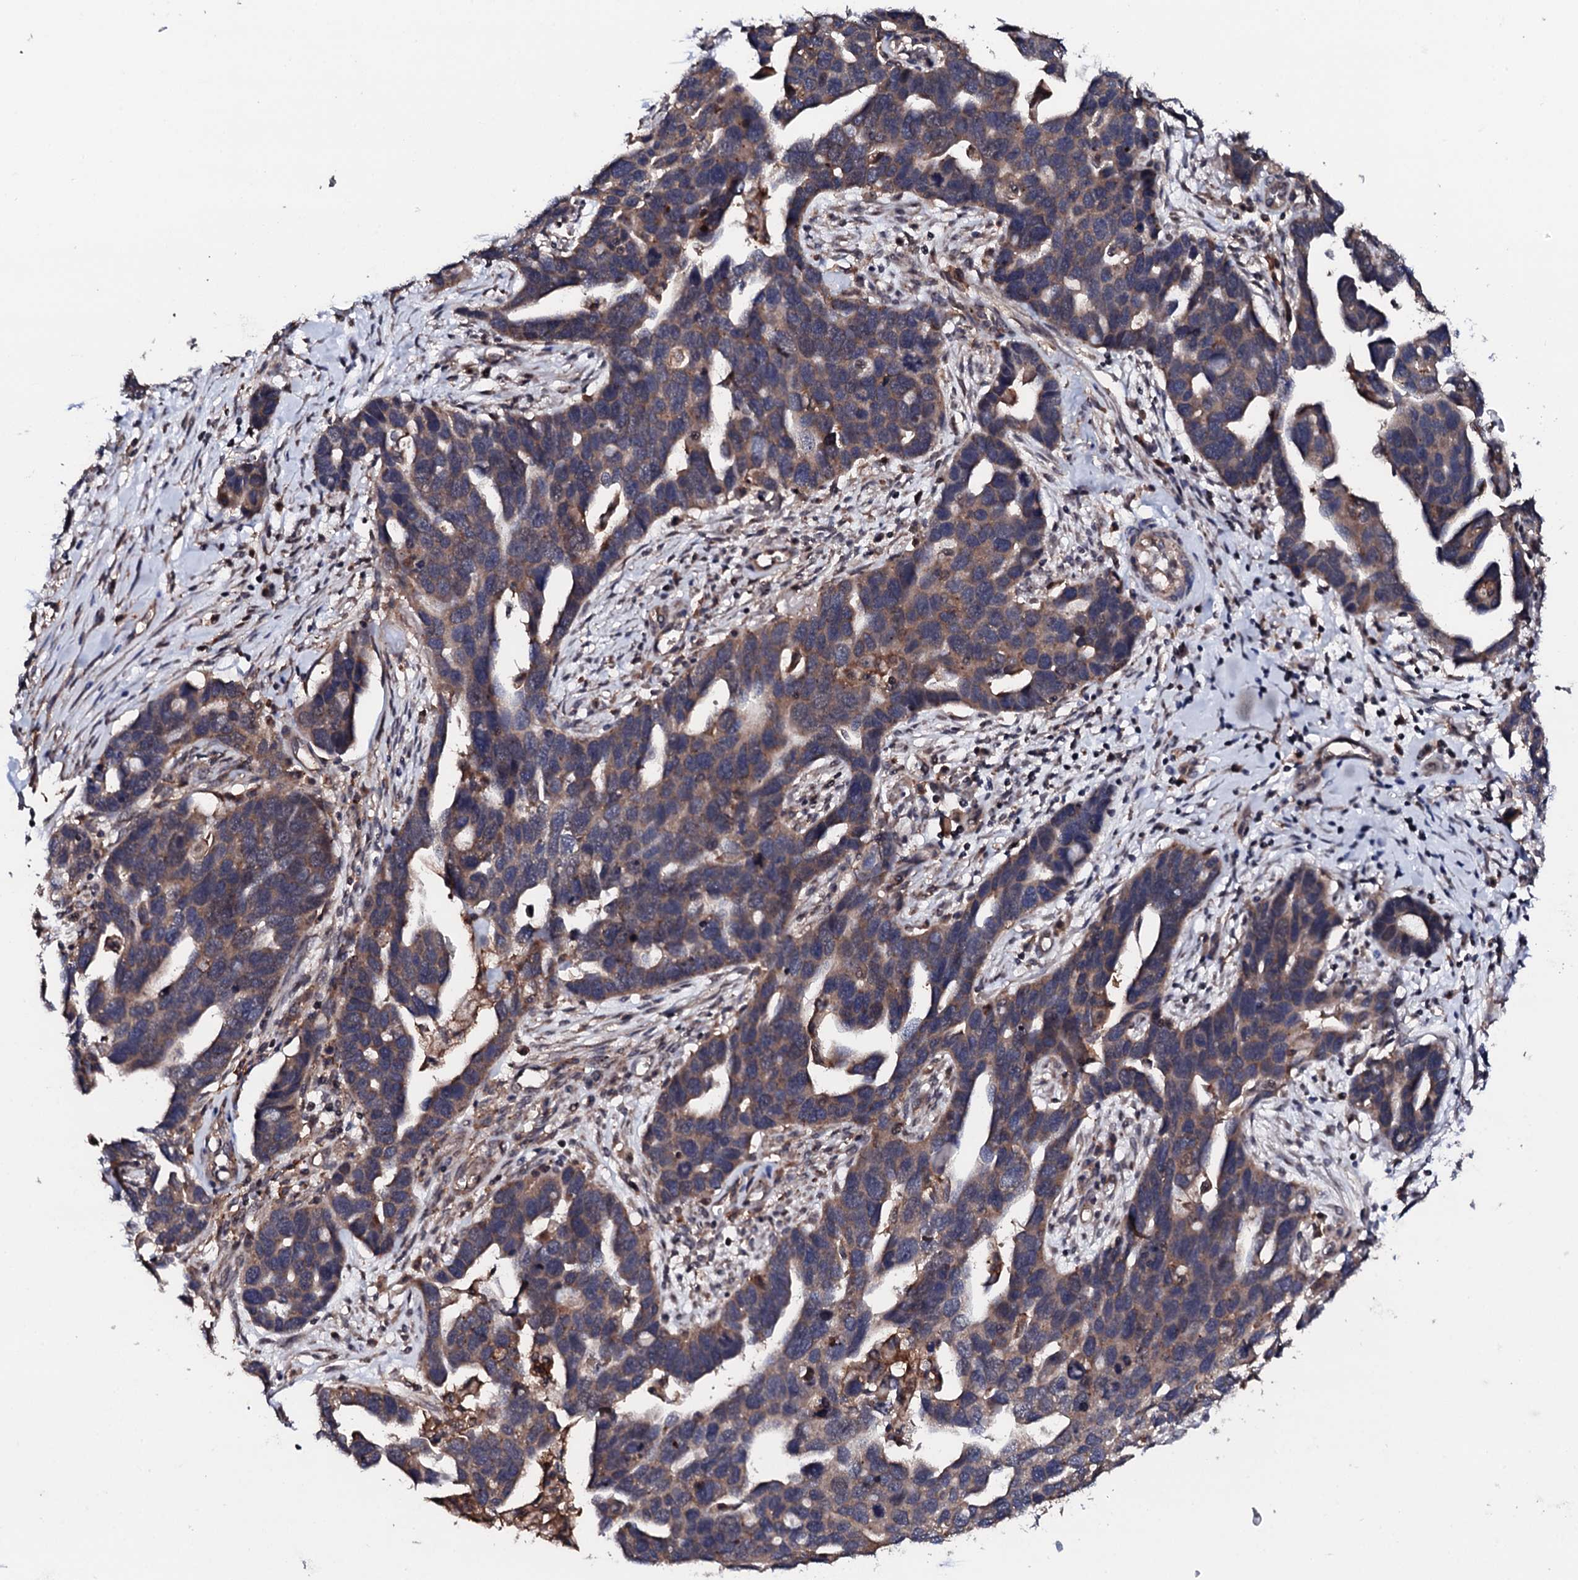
{"staining": {"intensity": "weak", "quantity": ">75%", "location": "cytoplasmic/membranous"}, "tissue": "ovarian cancer", "cell_type": "Tumor cells", "image_type": "cancer", "snomed": [{"axis": "morphology", "description": "Cystadenocarcinoma, serous, NOS"}, {"axis": "topography", "description": "Ovary"}], "caption": "Immunohistochemistry (IHC) (DAB) staining of serous cystadenocarcinoma (ovarian) reveals weak cytoplasmic/membranous protein expression in approximately >75% of tumor cells. The staining was performed using DAB (3,3'-diaminobenzidine), with brown indicating positive protein expression. Nuclei are stained blue with hematoxylin.", "gene": "EDC3", "patient": {"sex": "female", "age": 54}}